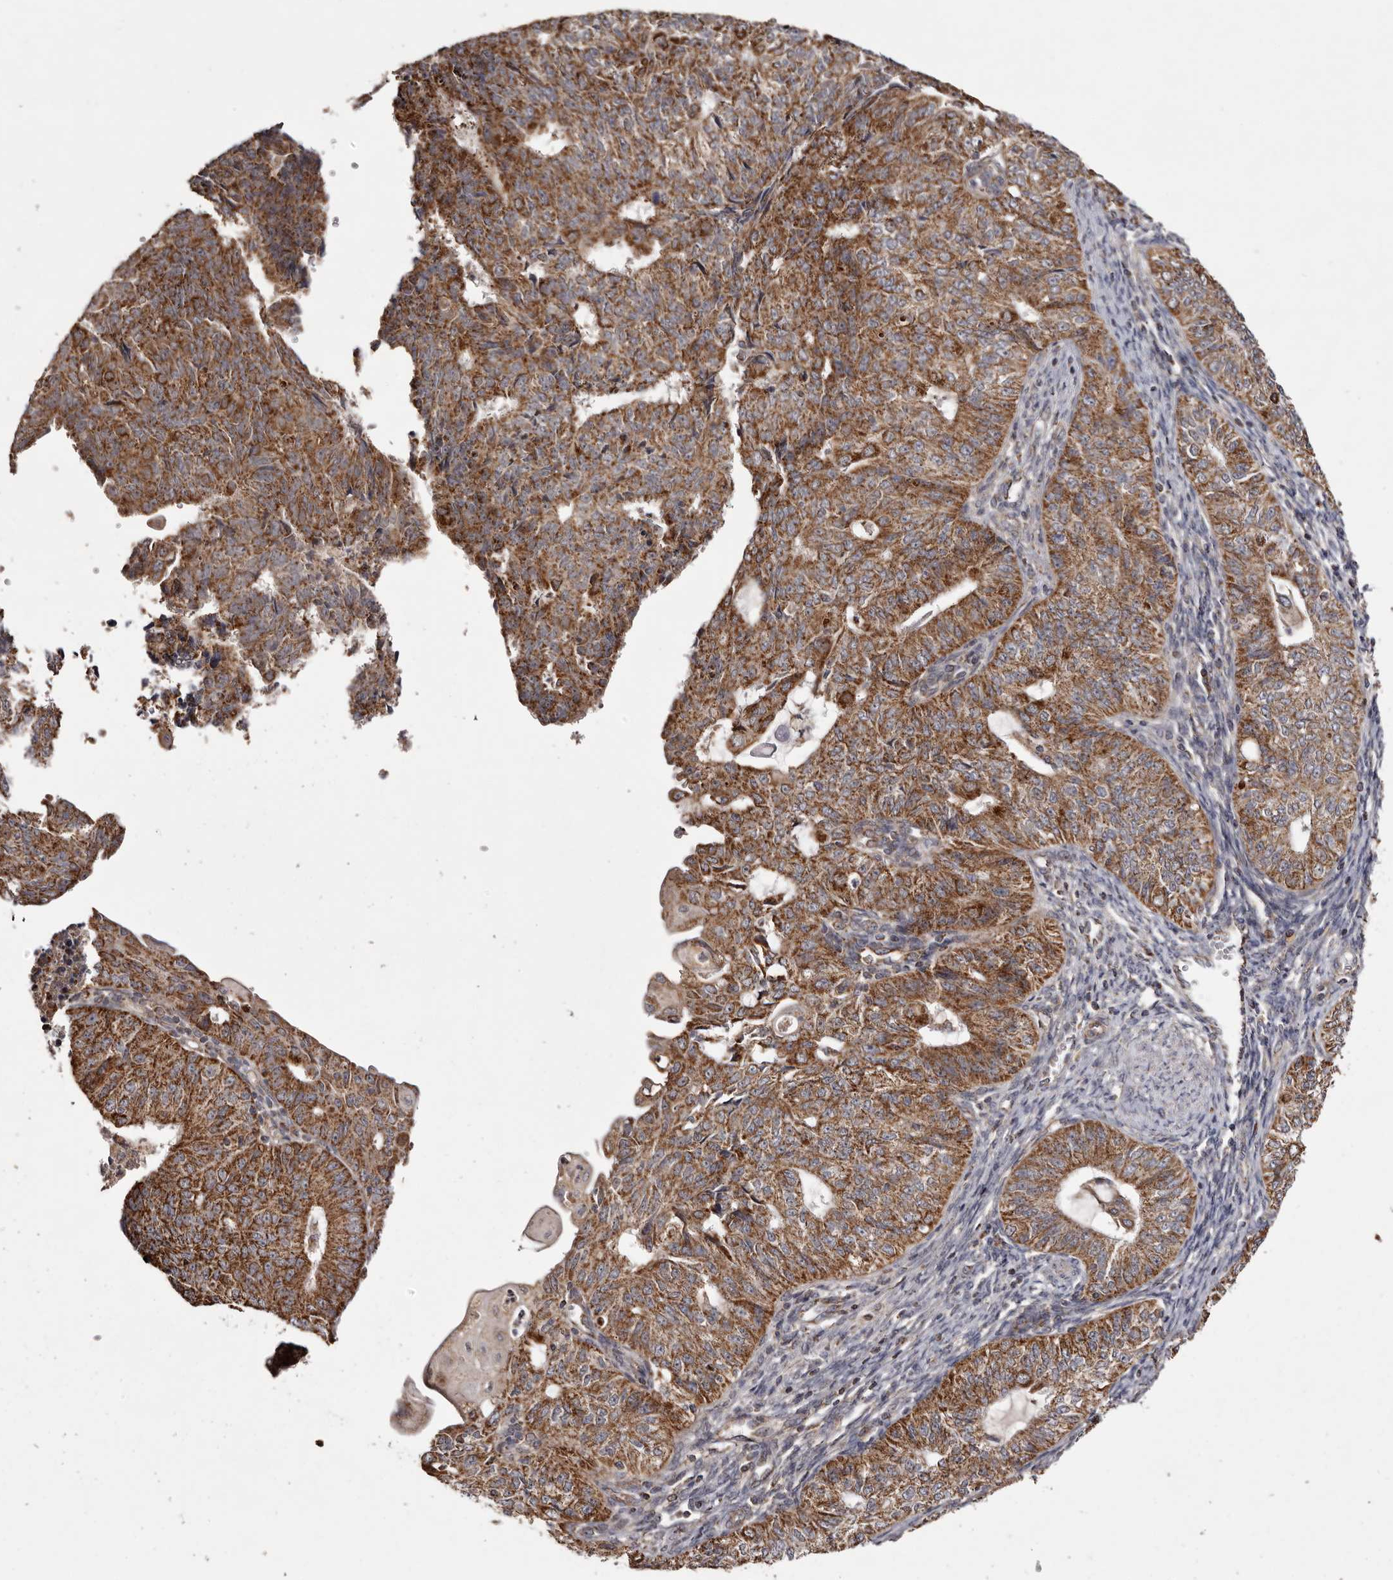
{"staining": {"intensity": "moderate", "quantity": ">75%", "location": "cytoplasmic/membranous"}, "tissue": "endometrial cancer", "cell_type": "Tumor cells", "image_type": "cancer", "snomed": [{"axis": "morphology", "description": "Adenocarcinoma, NOS"}, {"axis": "topography", "description": "Endometrium"}], "caption": "Adenocarcinoma (endometrial) stained for a protein shows moderate cytoplasmic/membranous positivity in tumor cells.", "gene": "CPLANE2", "patient": {"sex": "female", "age": 32}}